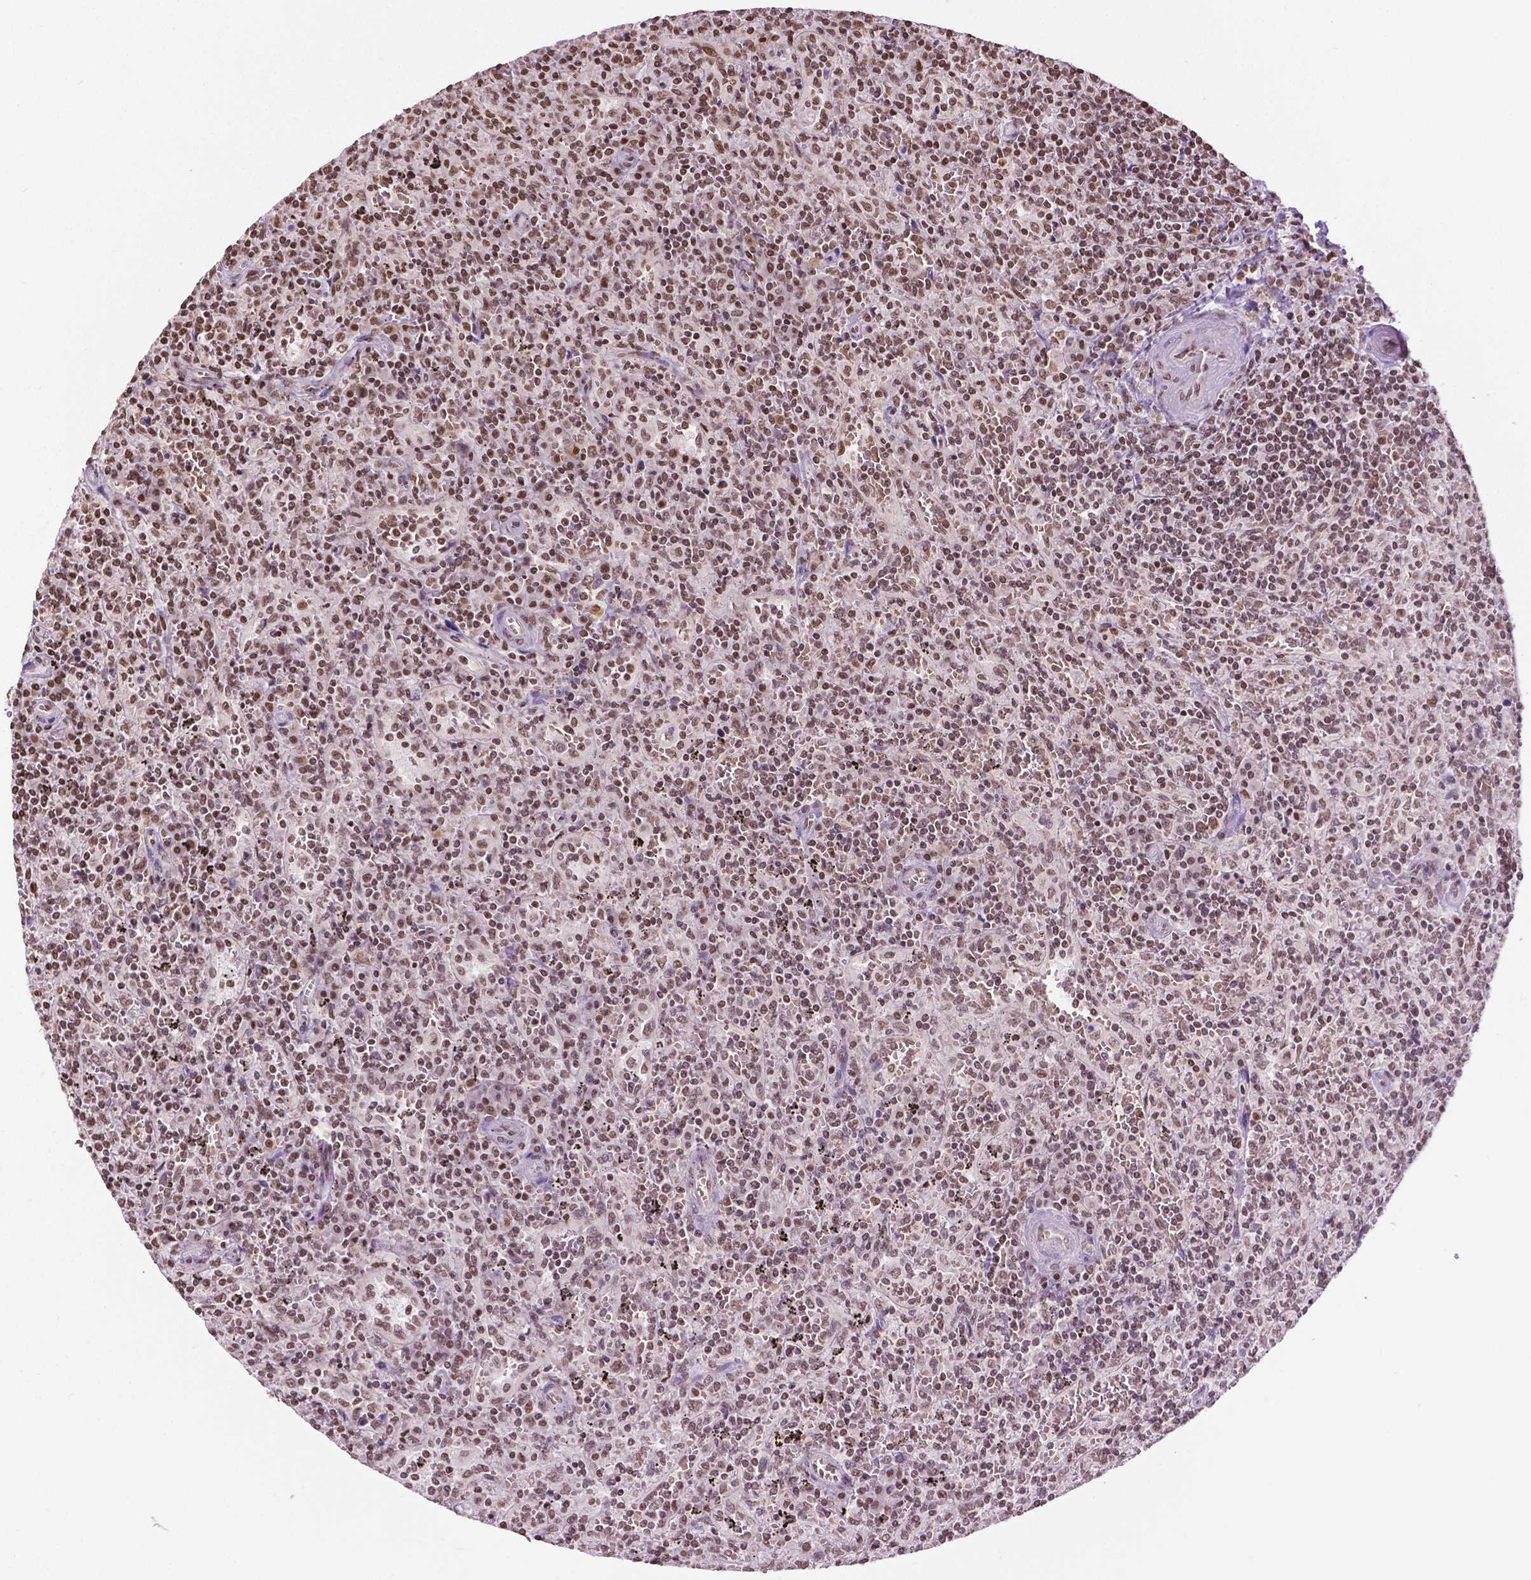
{"staining": {"intensity": "moderate", "quantity": ">75%", "location": "nuclear"}, "tissue": "lymphoma", "cell_type": "Tumor cells", "image_type": "cancer", "snomed": [{"axis": "morphology", "description": "Malignant lymphoma, non-Hodgkin's type, Low grade"}, {"axis": "topography", "description": "Spleen"}], "caption": "Protein expression analysis of human malignant lymphoma, non-Hodgkin's type (low-grade) reveals moderate nuclear staining in approximately >75% of tumor cells.", "gene": "COL23A1", "patient": {"sex": "male", "age": 62}}